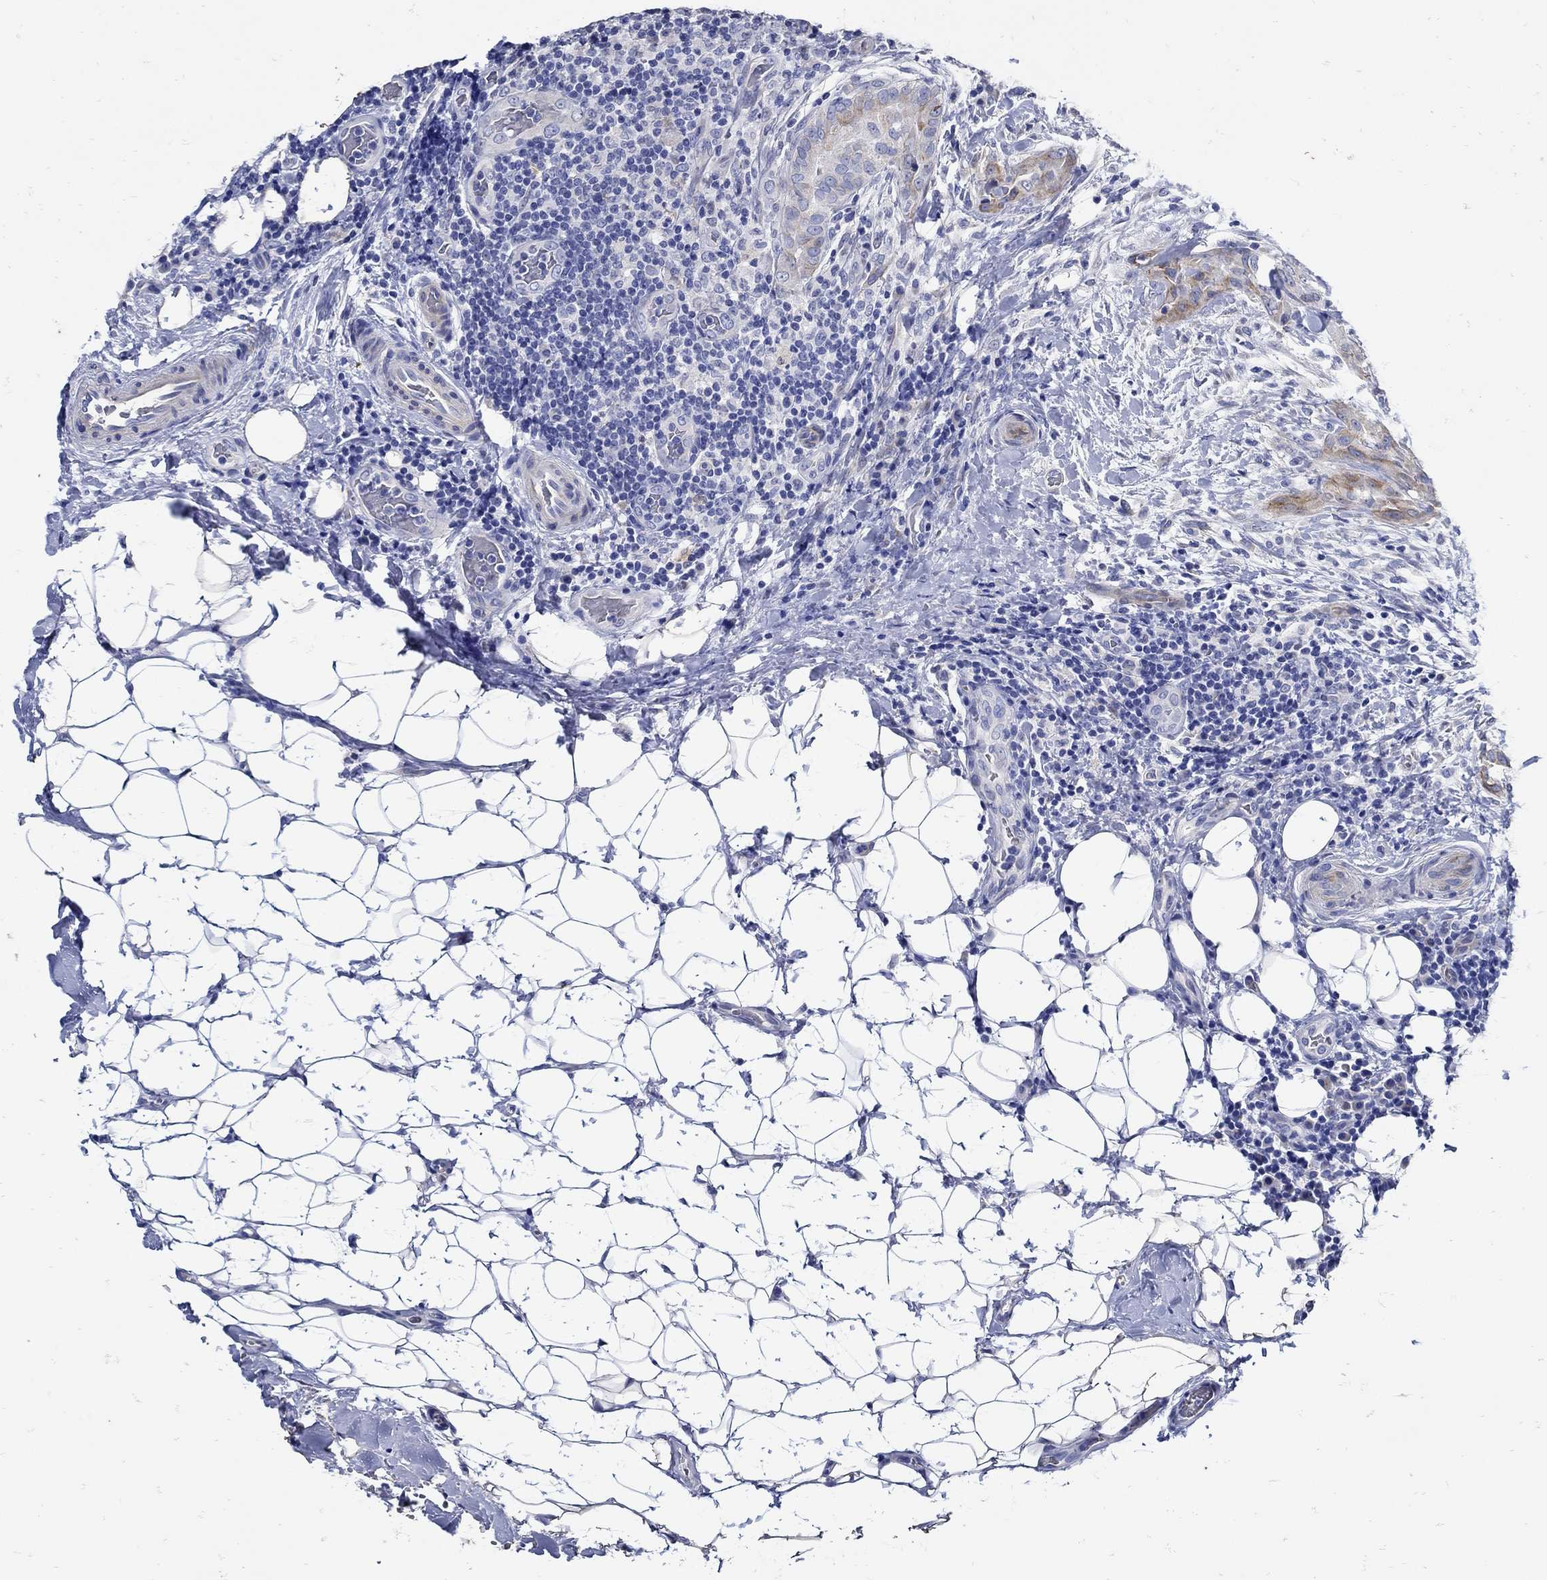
{"staining": {"intensity": "weak", "quantity": "<25%", "location": "cytoplasmic/membranous"}, "tissue": "thyroid cancer", "cell_type": "Tumor cells", "image_type": "cancer", "snomed": [{"axis": "morphology", "description": "Papillary adenocarcinoma, NOS"}, {"axis": "topography", "description": "Thyroid gland"}], "caption": "Thyroid cancer (papillary adenocarcinoma) was stained to show a protein in brown. There is no significant staining in tumor cells.", "gene": "NOS1", "patient": {"sex": "male", "age": 61}}